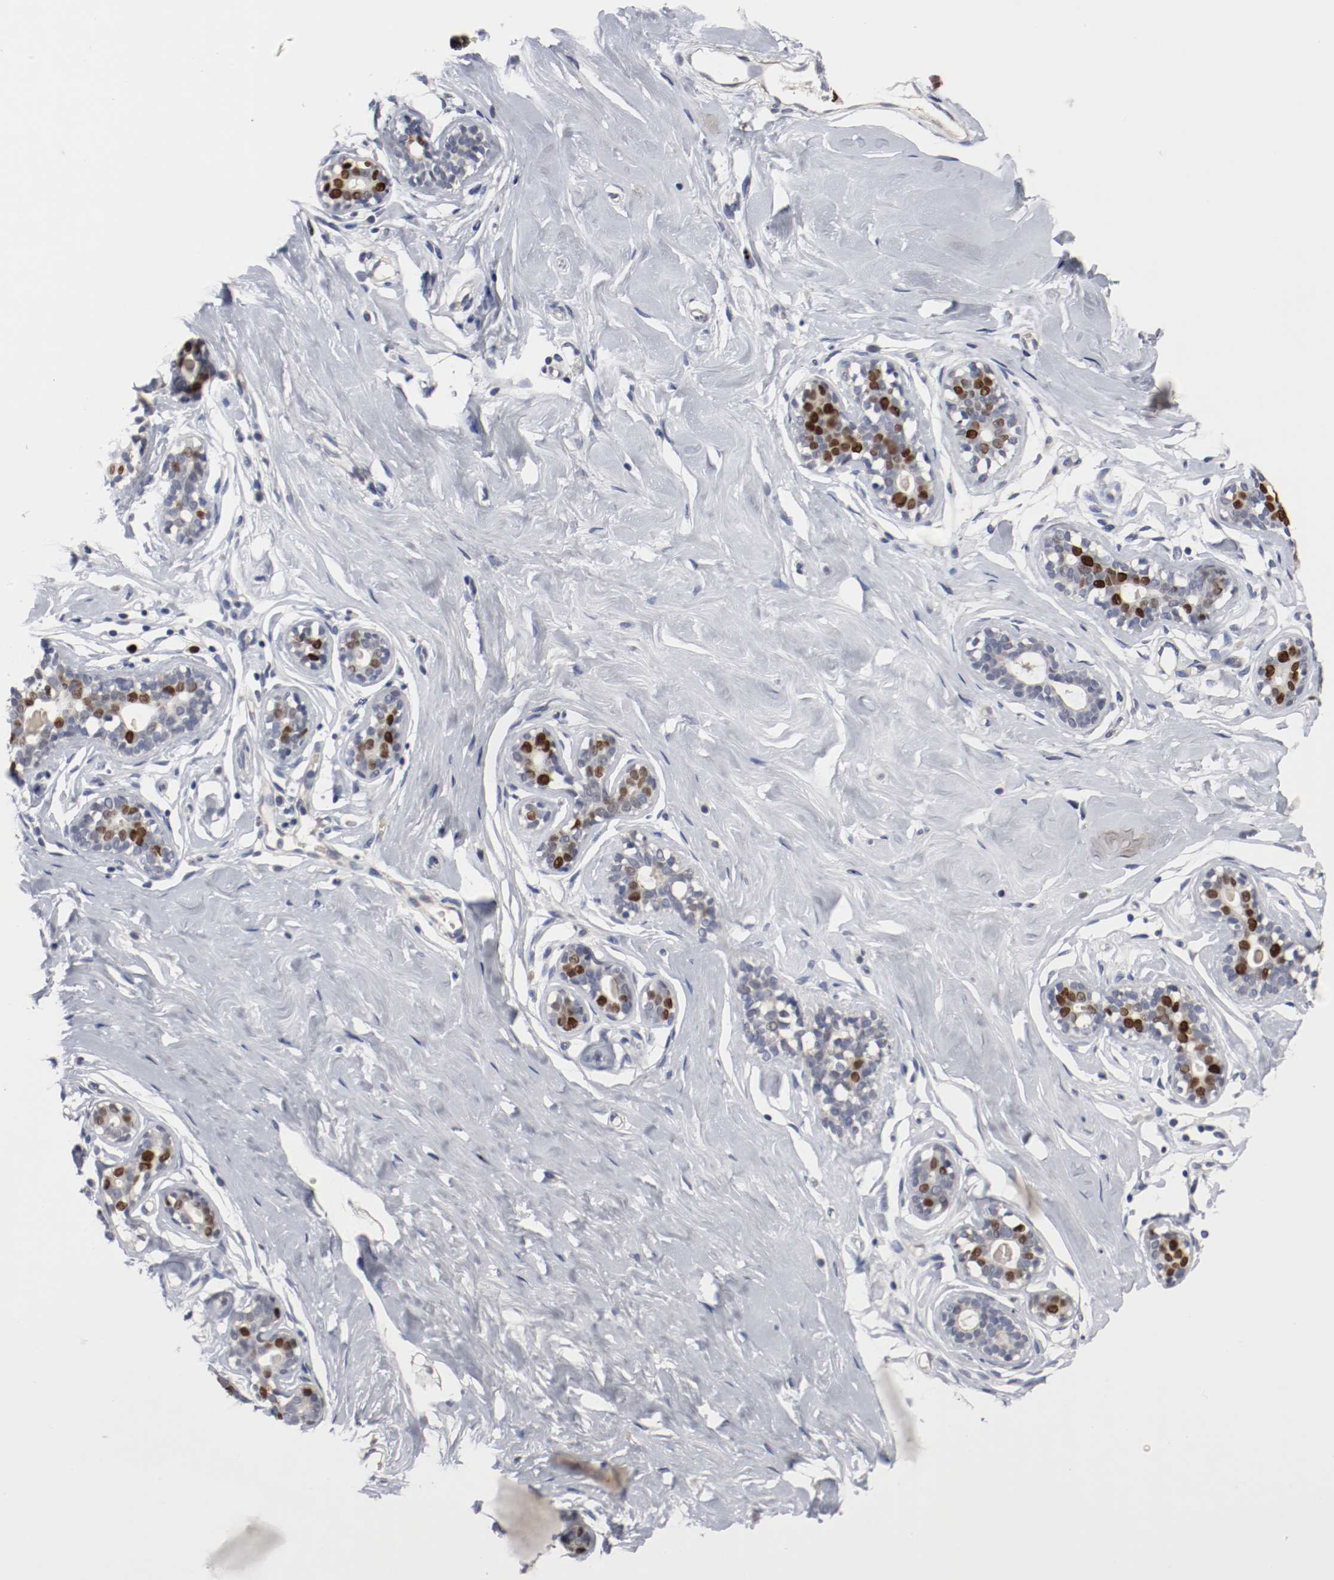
{"staining": {"intensity": "negative", "quantity": "none", "location": "none"}, "tissue": "breast", "cell_type": "Adipocytes", "image_type": "normal", "snomed": [{"axis": "morphology", "description": "Normal tissue, NOS"}, {"axis": "topography", "description": "Breast"}], "caption": "IHC micrograph of benign breast: human breast stained with DAB (3,3'-diaminobenzidine) exhibits no significant protein staining in adipocytes.", "gene": "MCM6", "patient": {"sex": "female", "age": 23}}